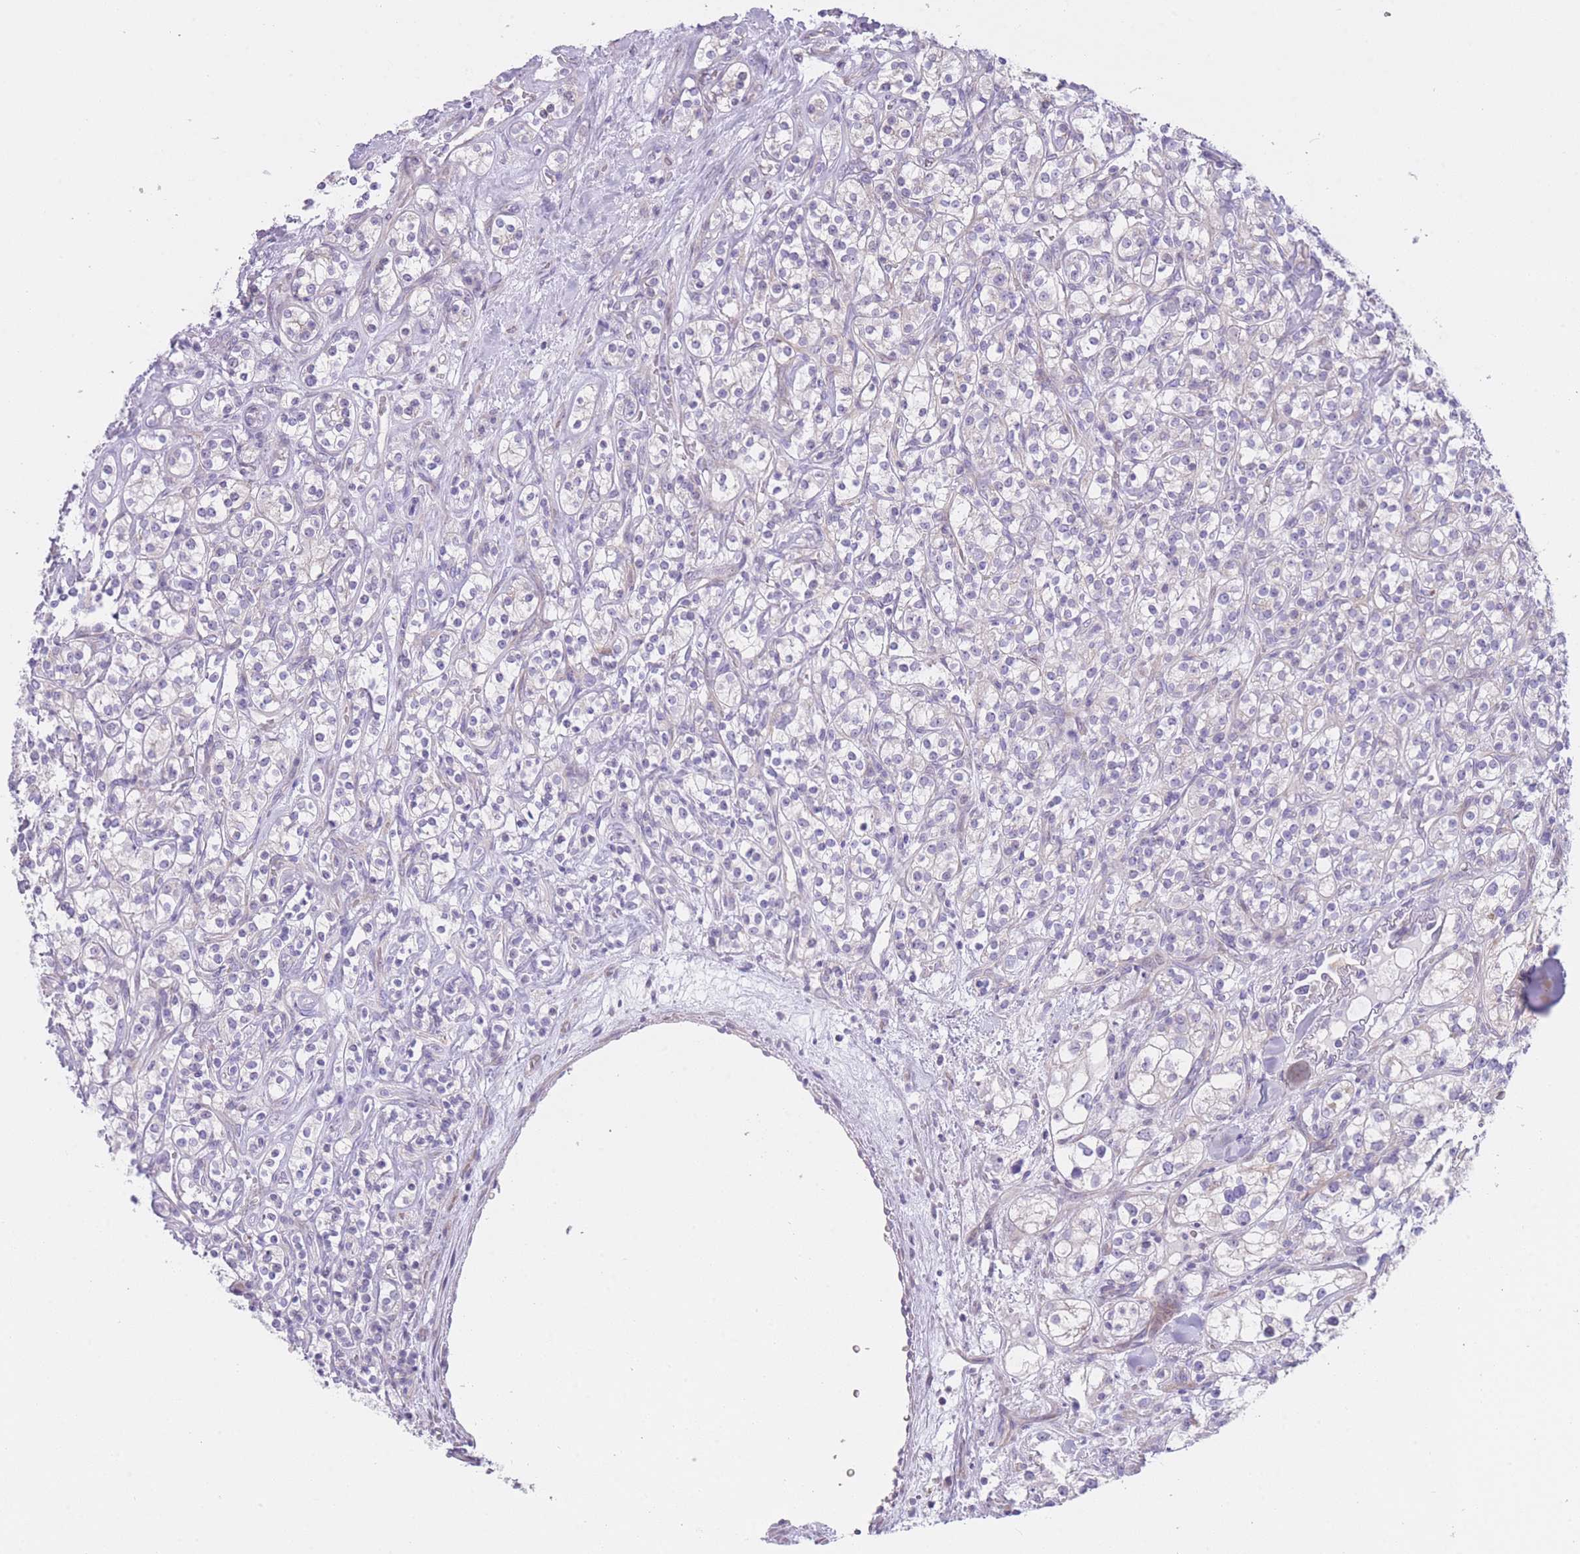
{"staining": {"intensity": "negative", "quantity": "none", "location": "none"}, "tissue": "renal cancer", "cell_type": "Tumor cells", "image_type": "cancer", "snomed": [{"axis": "morphology", "description": "Adenocarcinoma, NOS"}, {"axis": "topography", "description": "Kidney"}], "caption": "Tumor cells show no significant positivity in renal adenocarcinoma.", "gene": "IMPG1", "patient": {"sex": "male", "age": 77}}